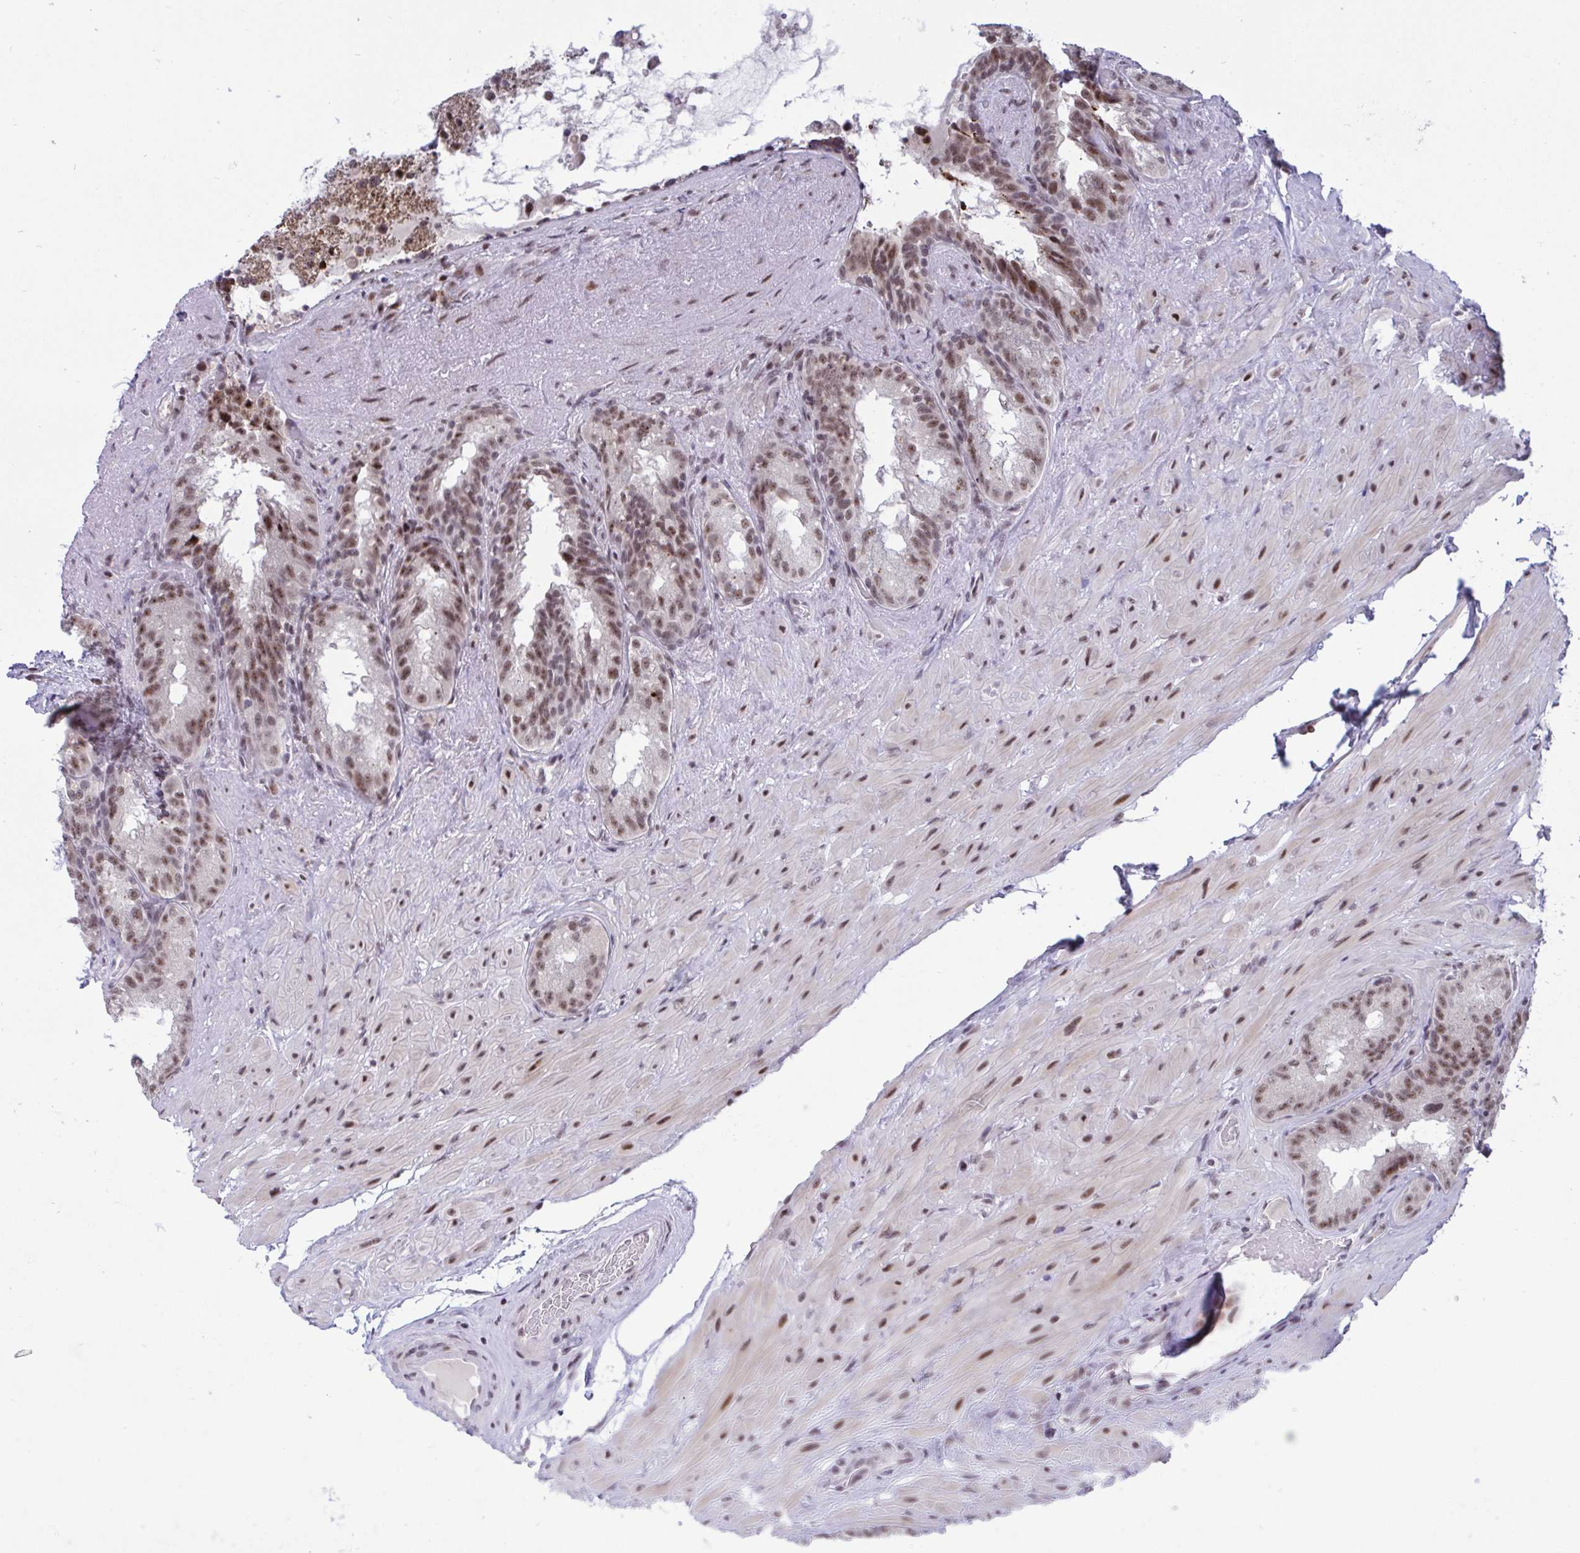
{"staining": {"intensity": "moderate", "quantity": ">75%", "location": "nuclear"}, "tissue": "seminal vesicle", "cell_type": "Glandular cells", "image_type": "normal", "snomed": [{"axis": "morphology", "description": "Normal tissue, NOS"}, {"axis": "topography", "description": "Seminal veicle"}], "caption": "Immunohistochemical staining of unremarkable seminal vesicle demonstrates >75% levels of moderate nuclear protein staining in about >75% of glandular cells. (DAB IHC with brightfield microscopy, high magnification).", "gene": "WBP11", "patient": {"sex": "male", "age": 60}}